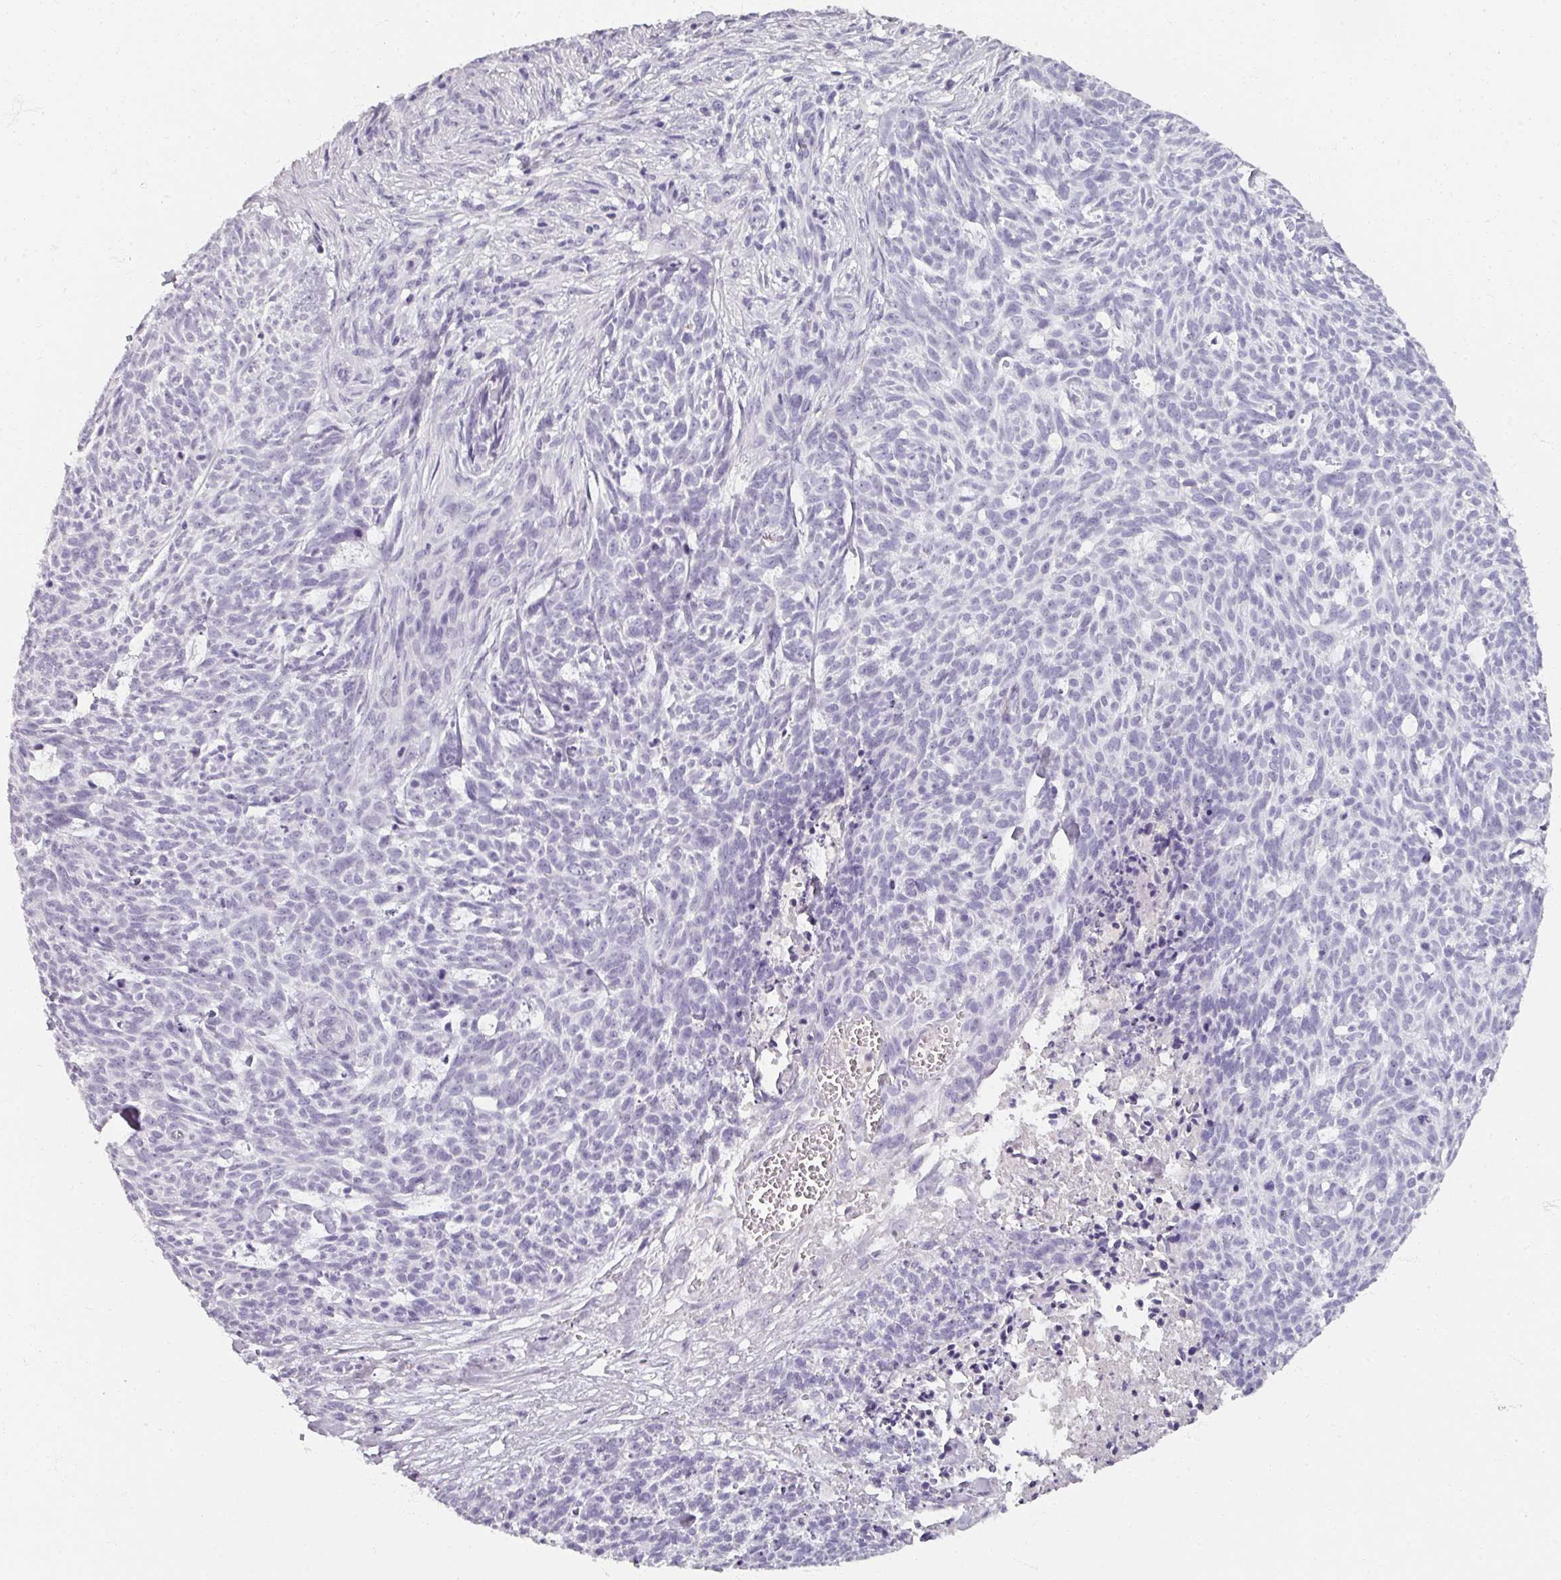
{"staining": {"intensity": "negative", "quantity": "none", "location": "none"}, "tissue": "skin cancer", "cell_type": "Tumor cells", "image_type": "cancer", "snomed": [{"axis": "morphology", "description": "Basal cell carcinoma"}, {"axis": "topography", "description": "Skin"}], "caption": "High power microscopy micrograph of an immunohistochemistry micrograph of skin cancer, revealing no significant staining in tumor cells. (Brightfield microscopy of DAB (3,3'-diaminobenzidine) IHC at high magnification).", "gene": "REG3G", "patient": {"sex": "female", "age": 93}}